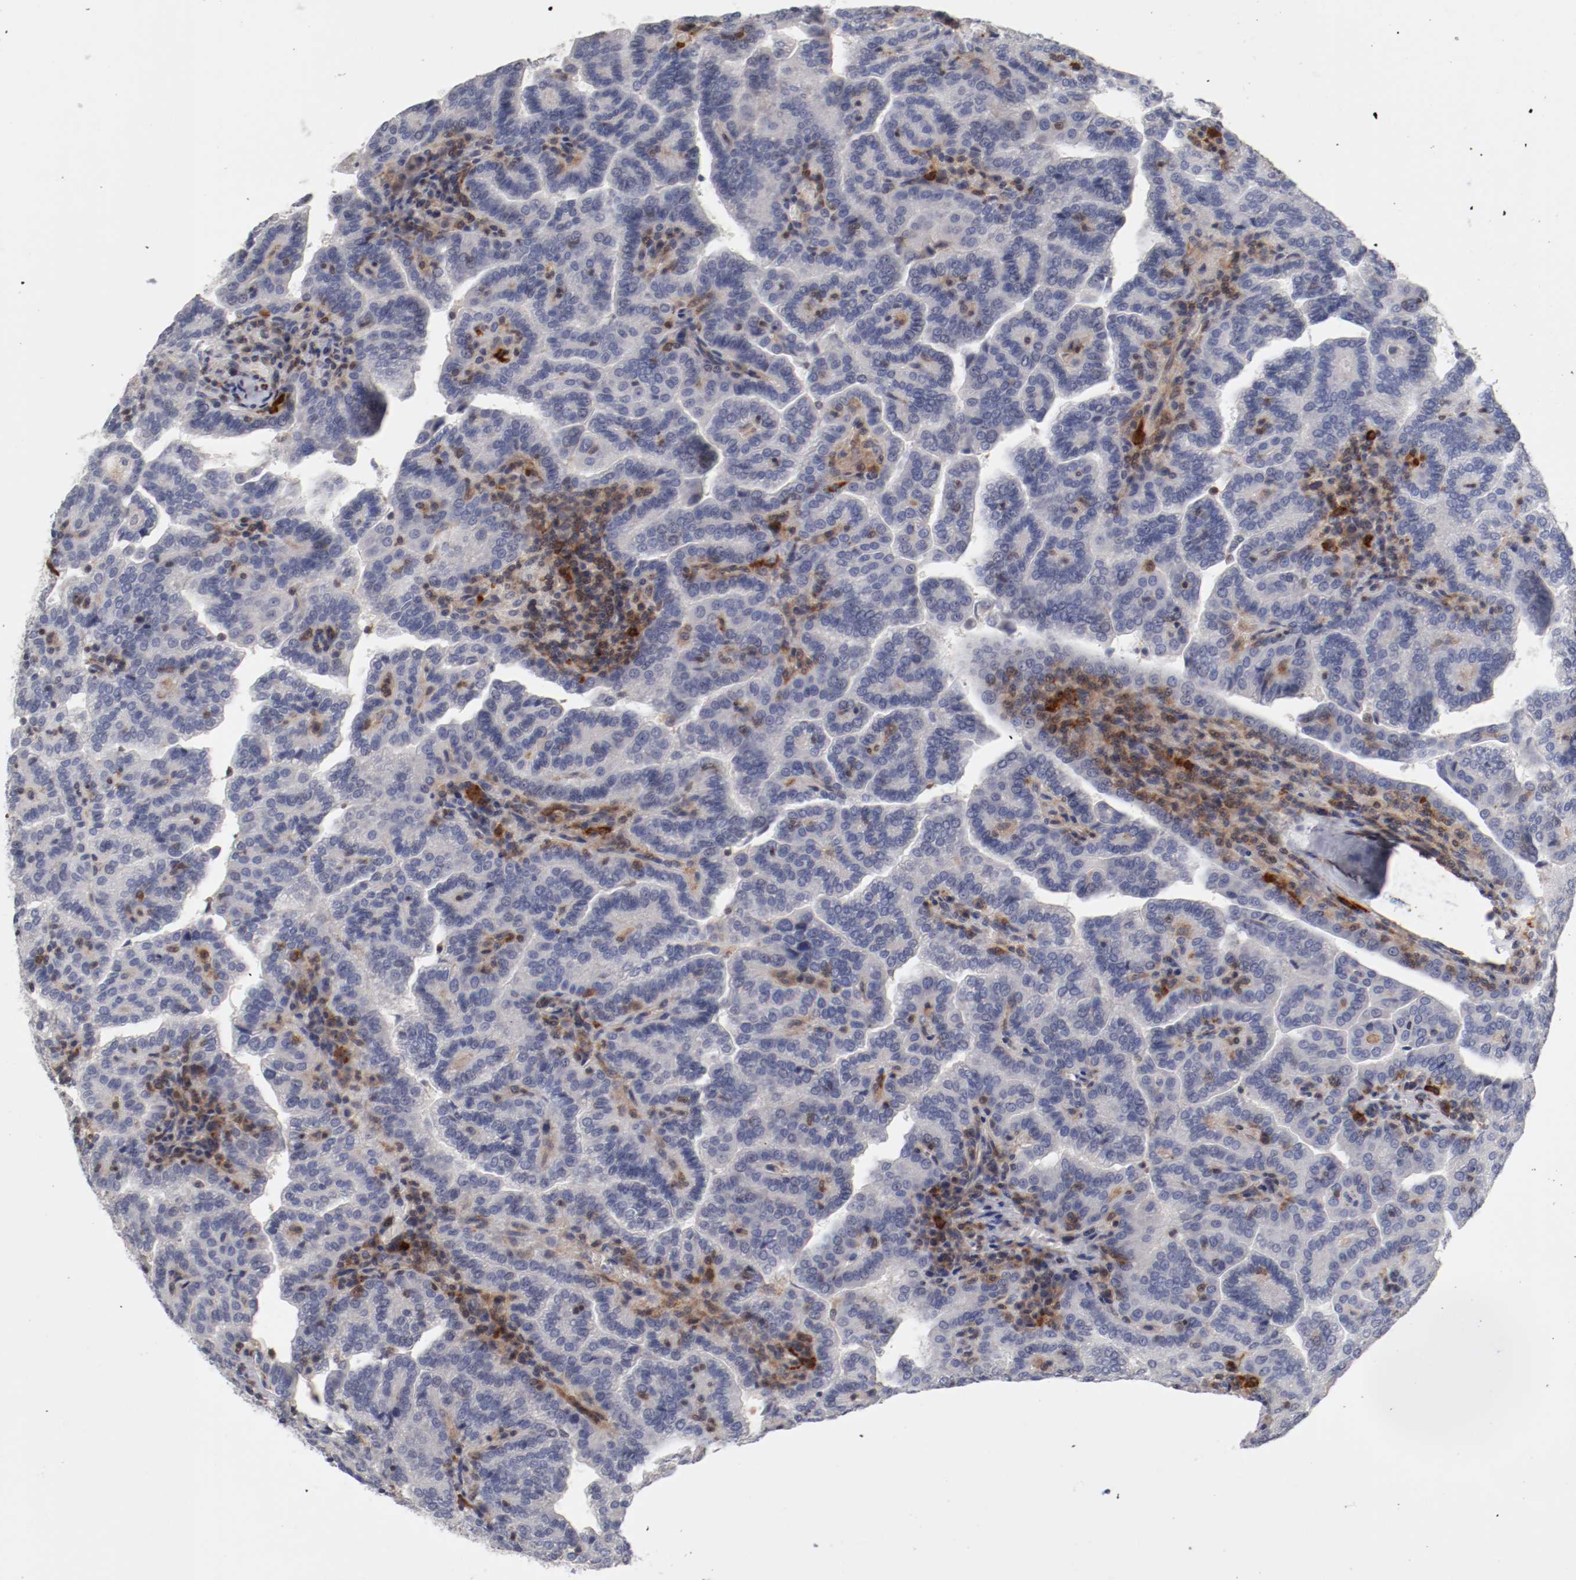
{"staining": {"intensity": "negative", "quantity": "none", "location": "none"}, "tissue": "renal cancer", "cell_type": "Tumor cells", "image_type": "cancer", "snomed": [{"axis": "morphology", "description": "Adenocarcinoma, NOS"}, {"axis": "topography", "description": "Kidney"}], "caption": "This is a histopathology image of immunohistochemistry staining of renal cancer (adenocarcinoma), which shows no staining in tumor cells.", "gene": "CBL", "patient": {"sex": "male", "age": 61}}